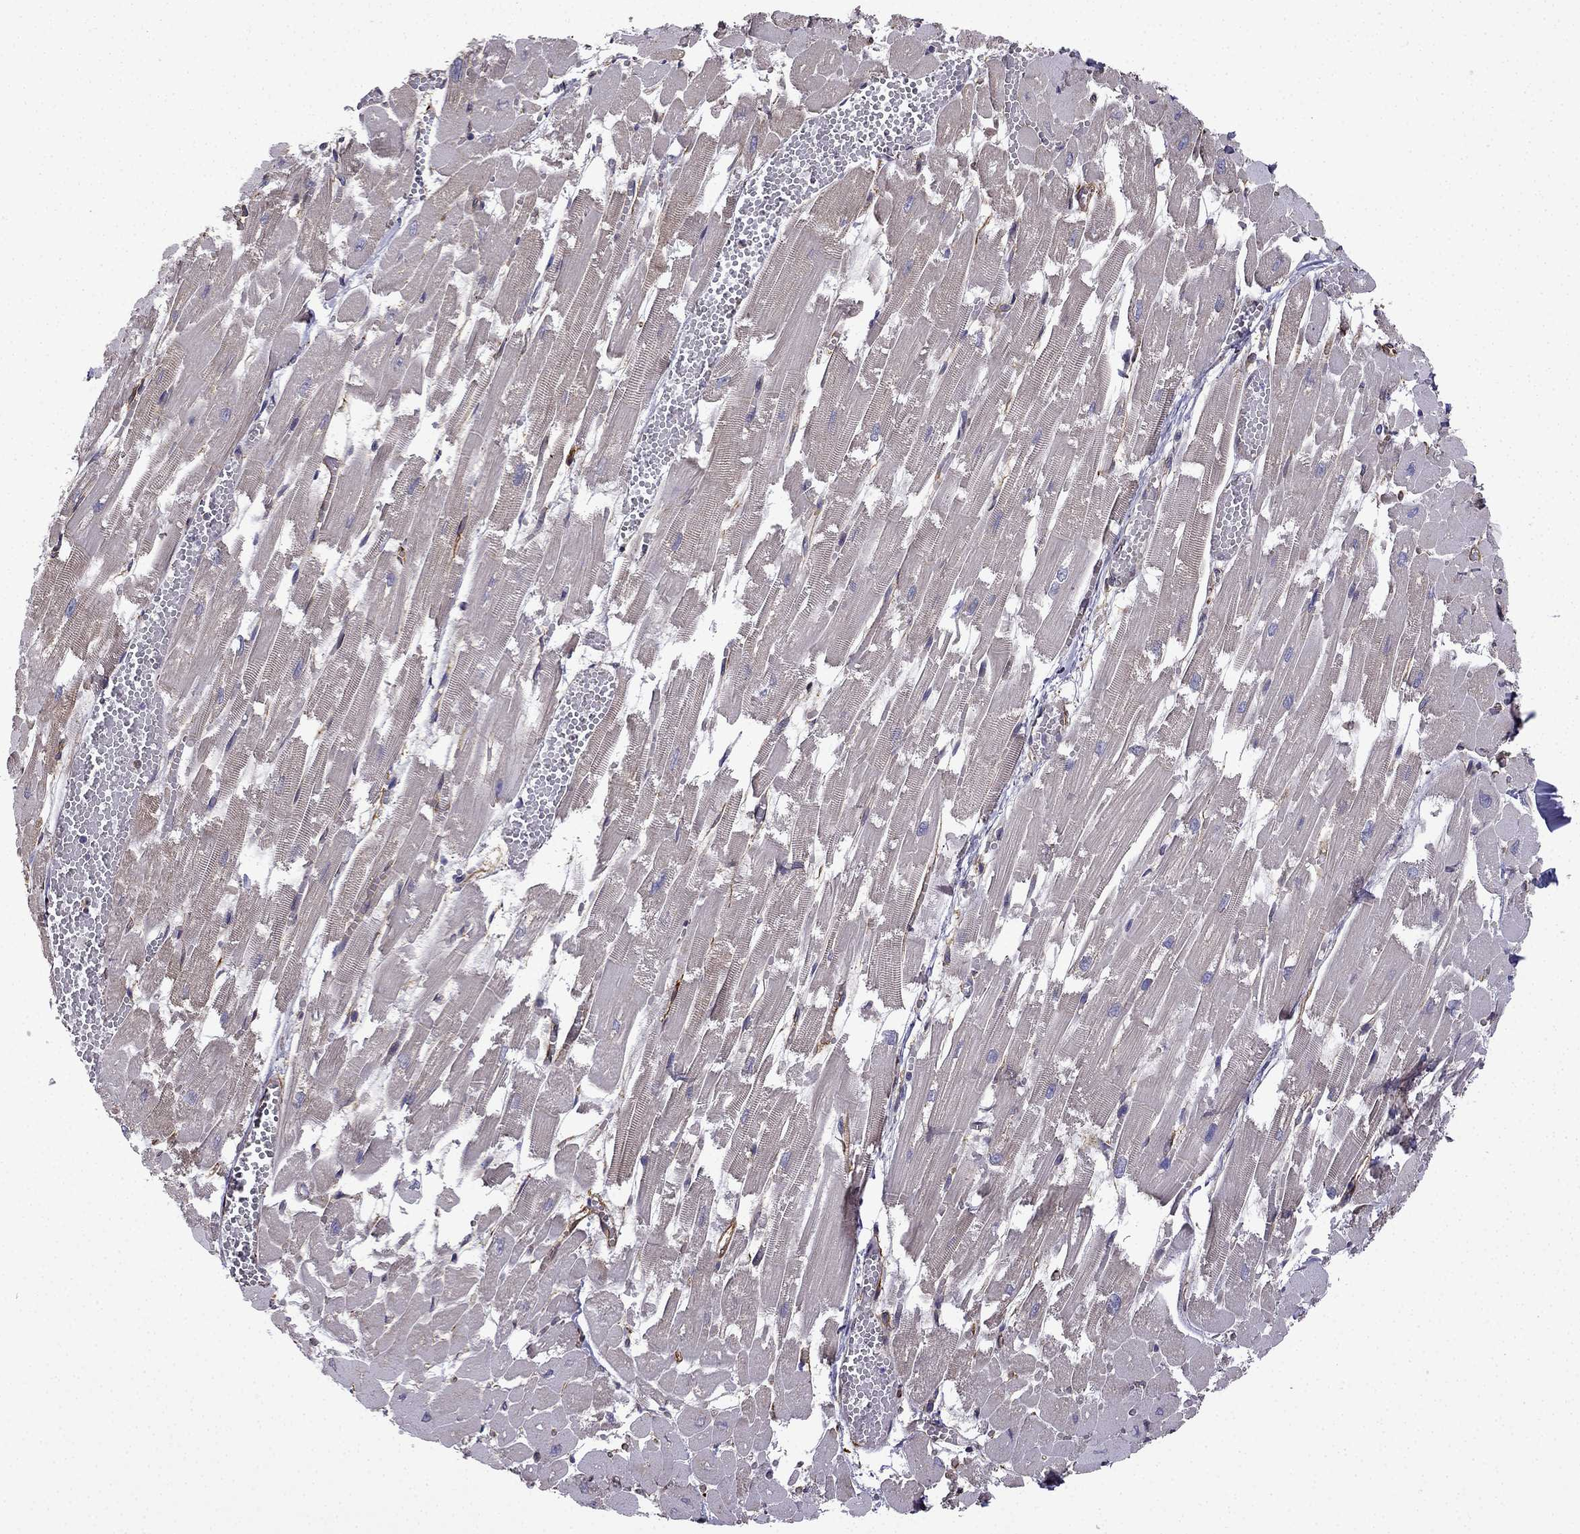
{"staining": {"intensity": "moderate", "quantity": "25%-75%", "location": "cytoplasmic/membranous"}, "tissue": "heart muscle", "cell_type": "Cardiomyocytes", "image_type": "normal", "snomed": [{"axis": "morphology", "description": "Normal tissue, NOS"}, {"axis": "topography", "description": "Heart"}], "caption": "Immunohistochemistry (IHC) histopathology image of normal heart muscle: human heart muscle stained using IHC displays medium levels of moderate protein expression localized specifically in the cytoplasmic/membranous of cardiomyocytes, appearing as a cytoplasmic/membranous brown color.", "gene": "MAP4", "patient": {"sex": "female", "age": 52}}